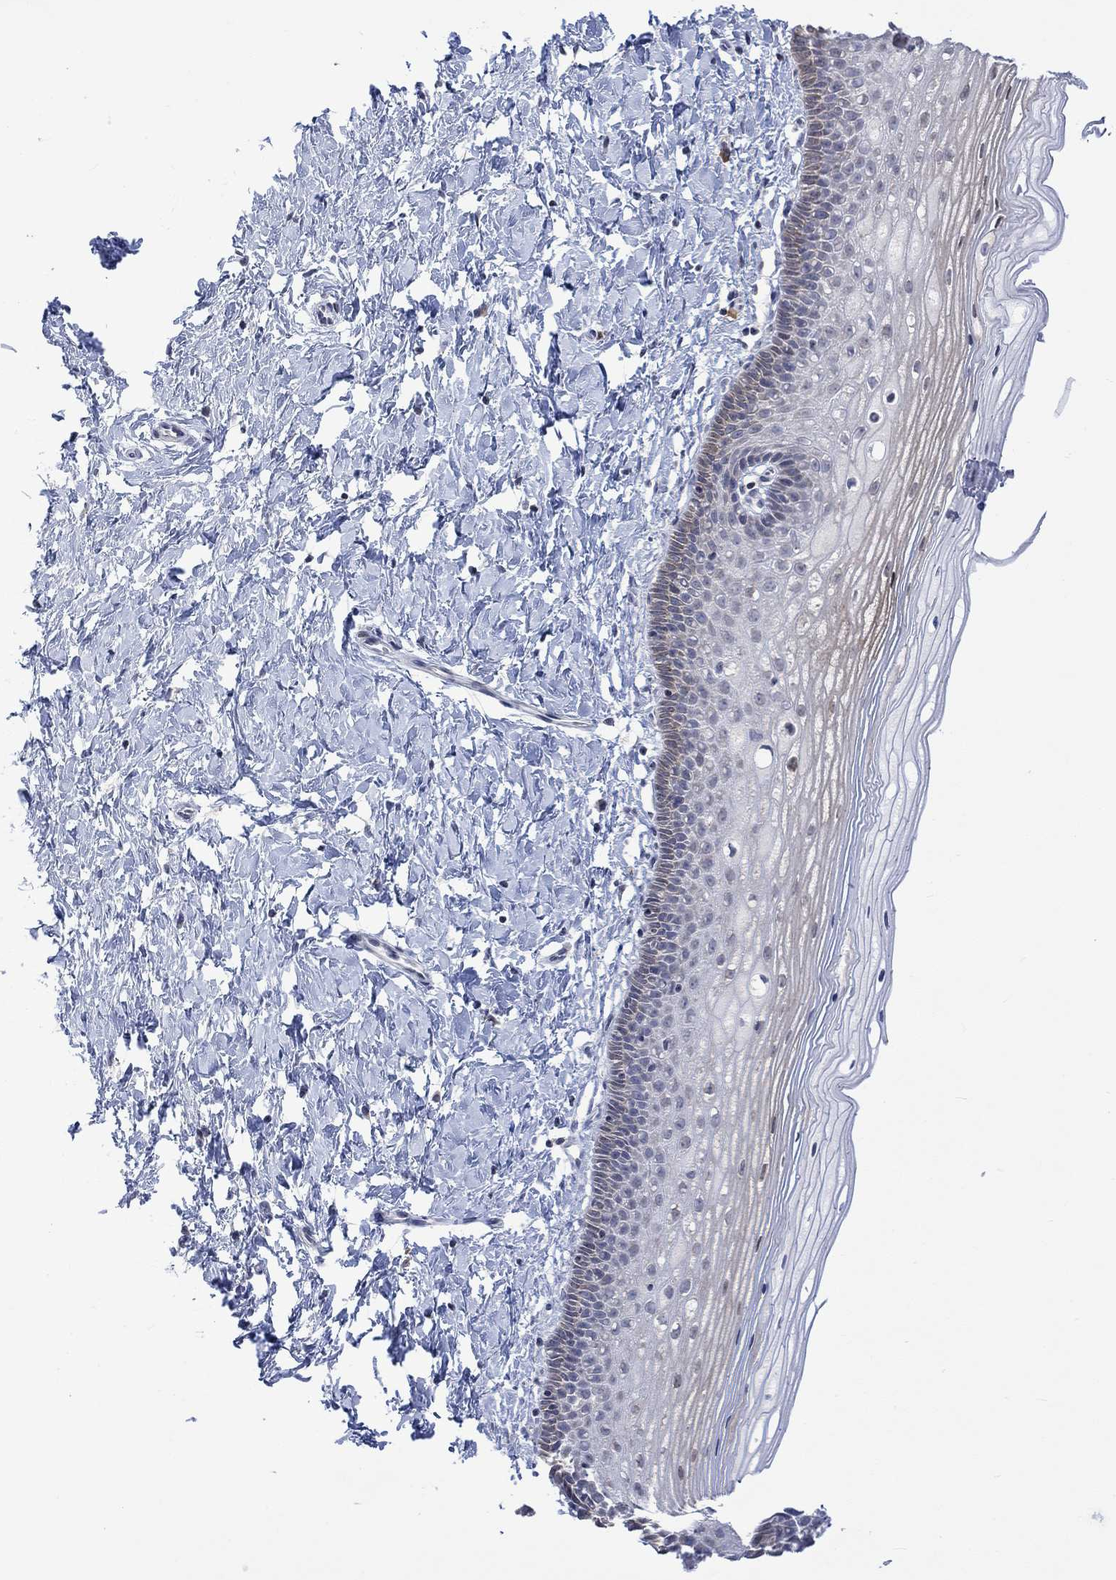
{"staining": {"intensity": "negative", "quantity": "none", "location": "none"}, "tissue": "cervix", "cell_type": "Glandular cells", "image_type": "normal", "snomed": [{"axis": "morphology", "description": "Normal tissue, NOS"}, {"axis": "topography", "description": "Cervix"}], "caption": "This is an immunohistochemistry image of benign cervix. There is no positivity in glandular cells.", "gene": "DCX", "patient": {"sex": "female", "age": 37}}